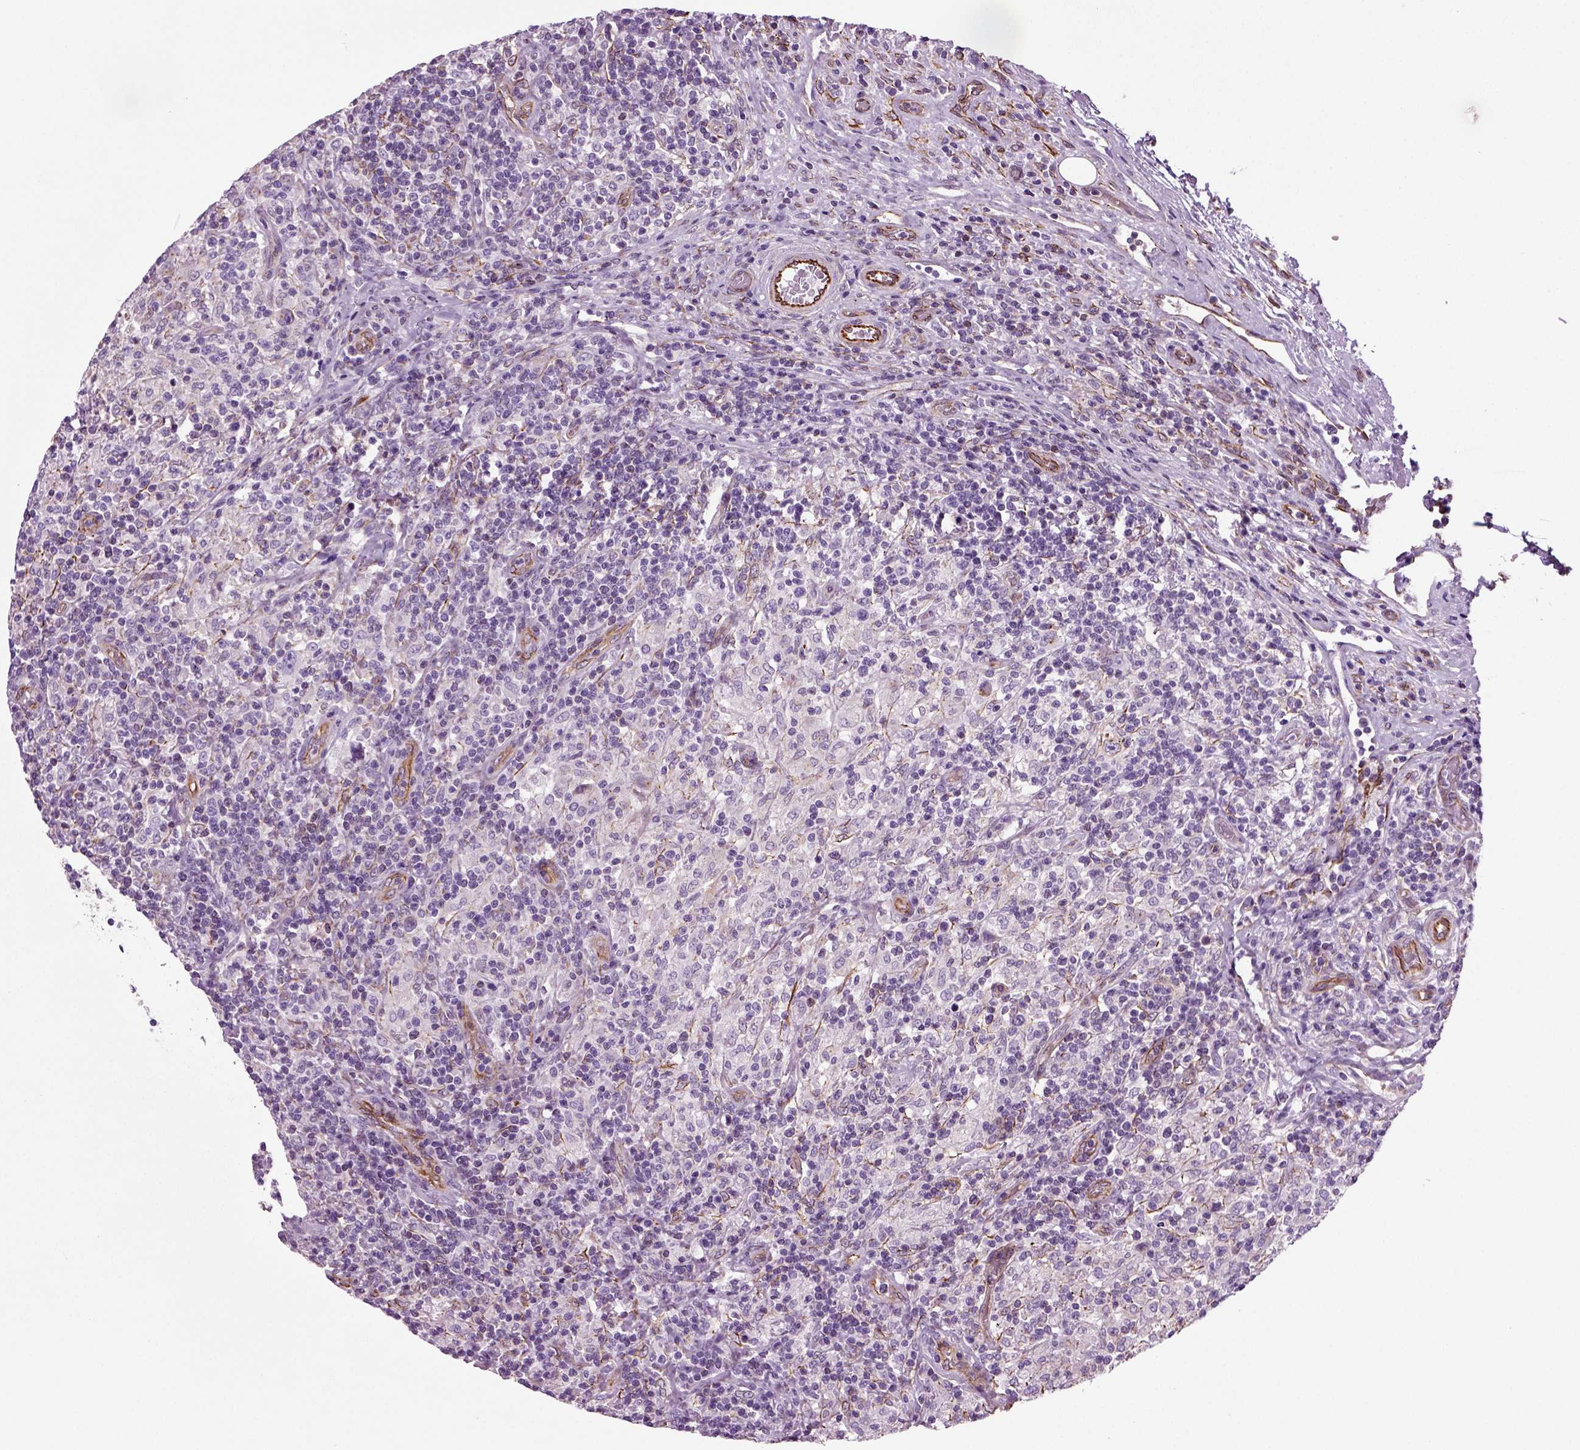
{"staining": {"intensity": "negative", "quantity": "none", "location": "none"}, "tissue": "lymphoma", "cell_type": "Tumor cells", "image_type": "cancer", "snomed": [{"axis": "morphology", "description": "Hodgkin's disease, NOS"}, {"axis": "topography", "description": "Lymph node"}], "caption": "A high-resolution photomicrograph shows immunohistochemistry (IHC) staining of Hodgkin's disease, which reveals no significant positivity in tumor cells.", "gene": "ACER3", "patient": {"sex": "male", "age": 70}}